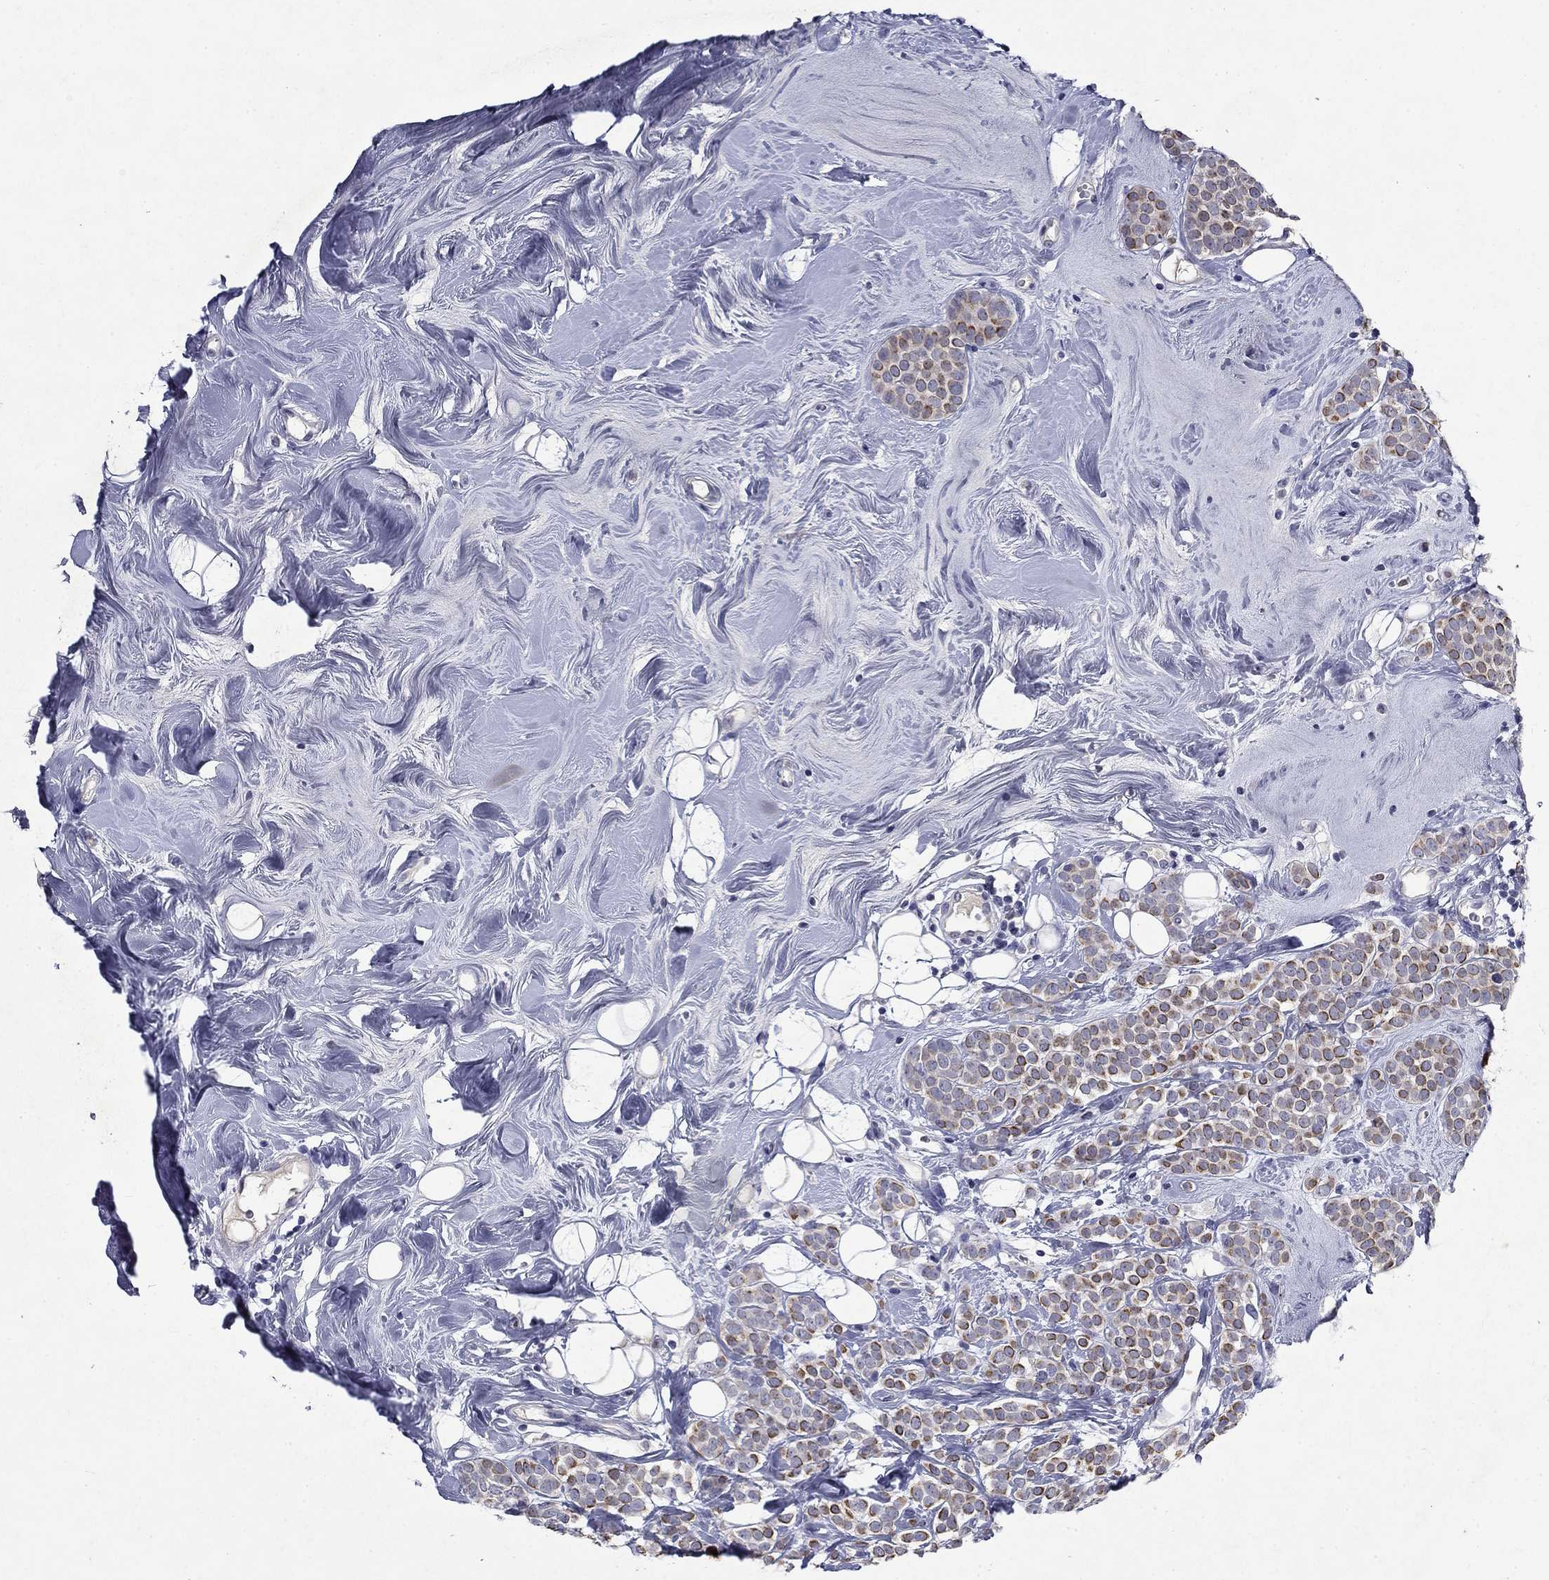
{"staining": {"intensity": "strong", "quantity": "<25%", "location": "cytoplasmic/membranous"}, "tissue": "breast cancer", "cell_type": "Tumor cells", "image_type": "cancer", "snomed": [{"axis": "morphology", "description": "Lobular carcinoma"}, {"axis": "topography", "description": "Breast"}], "caption": "This photomicrograph shows immunohistochemistry staining of human breast cancer (lobular carcinoma), with medium strong cytoplasmic/membranous positivity in about <25% of tumor cells.", "gene": "IRF5", "patient": {"sex": "female", "age": 49}}